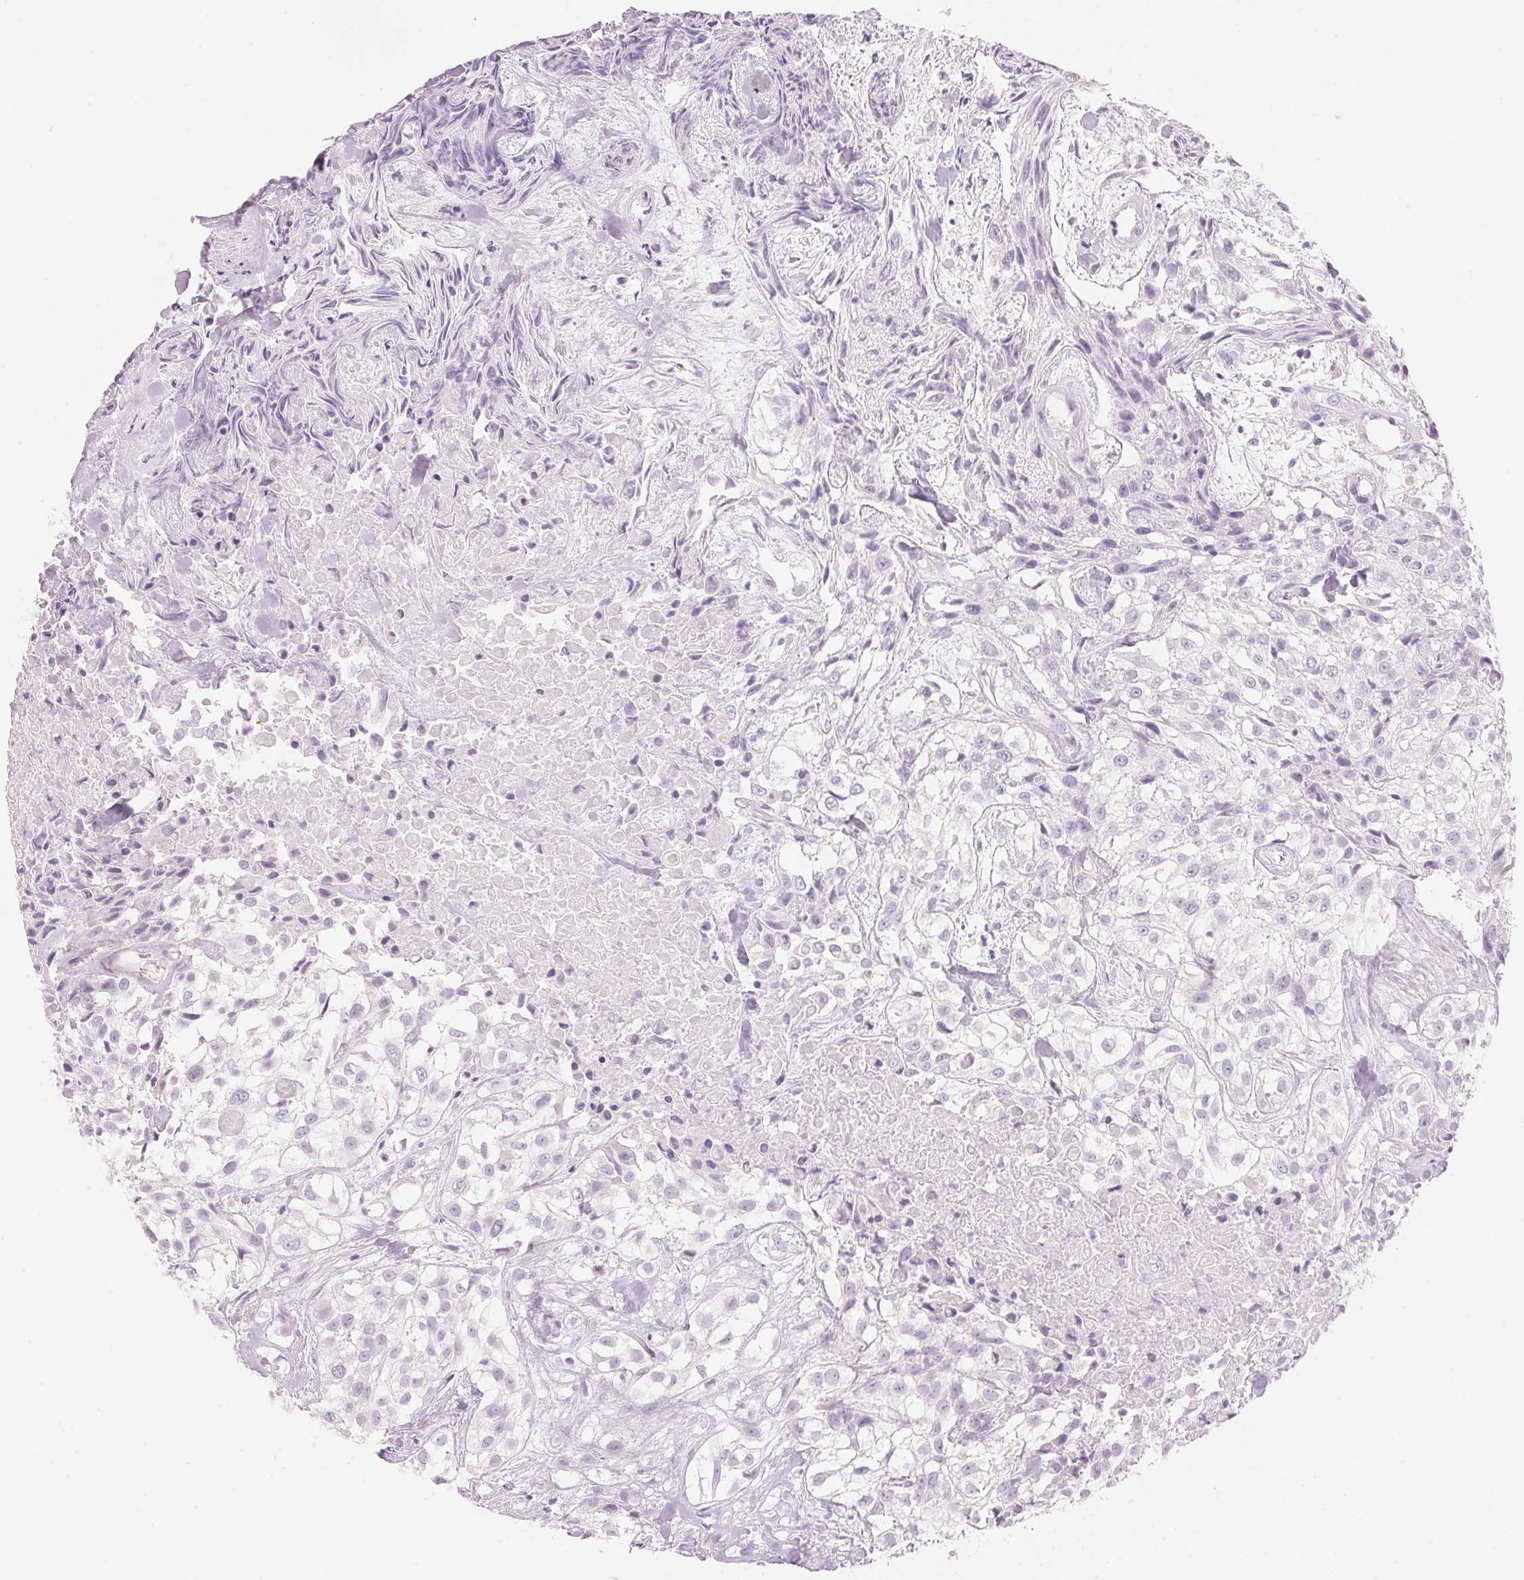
{"staining": {"intensity": "negative", "quantity": "none", "location": "none"}, "tissue": "urothelial cancer", "cell_type": "Tumor cells", "image_type": "cancer", "snomed": [{"axis": "morphology", "description": "Urothelial carcinoma, High grade"}, {"axis": "topography", "description": "Urinary bladder"}], "caption": "Tumor cells are negative for brown protein staining in high-grade urothelial carcinoma.", "gene": "HOXB13", "patient": {"sex": "male", "age": 56}}